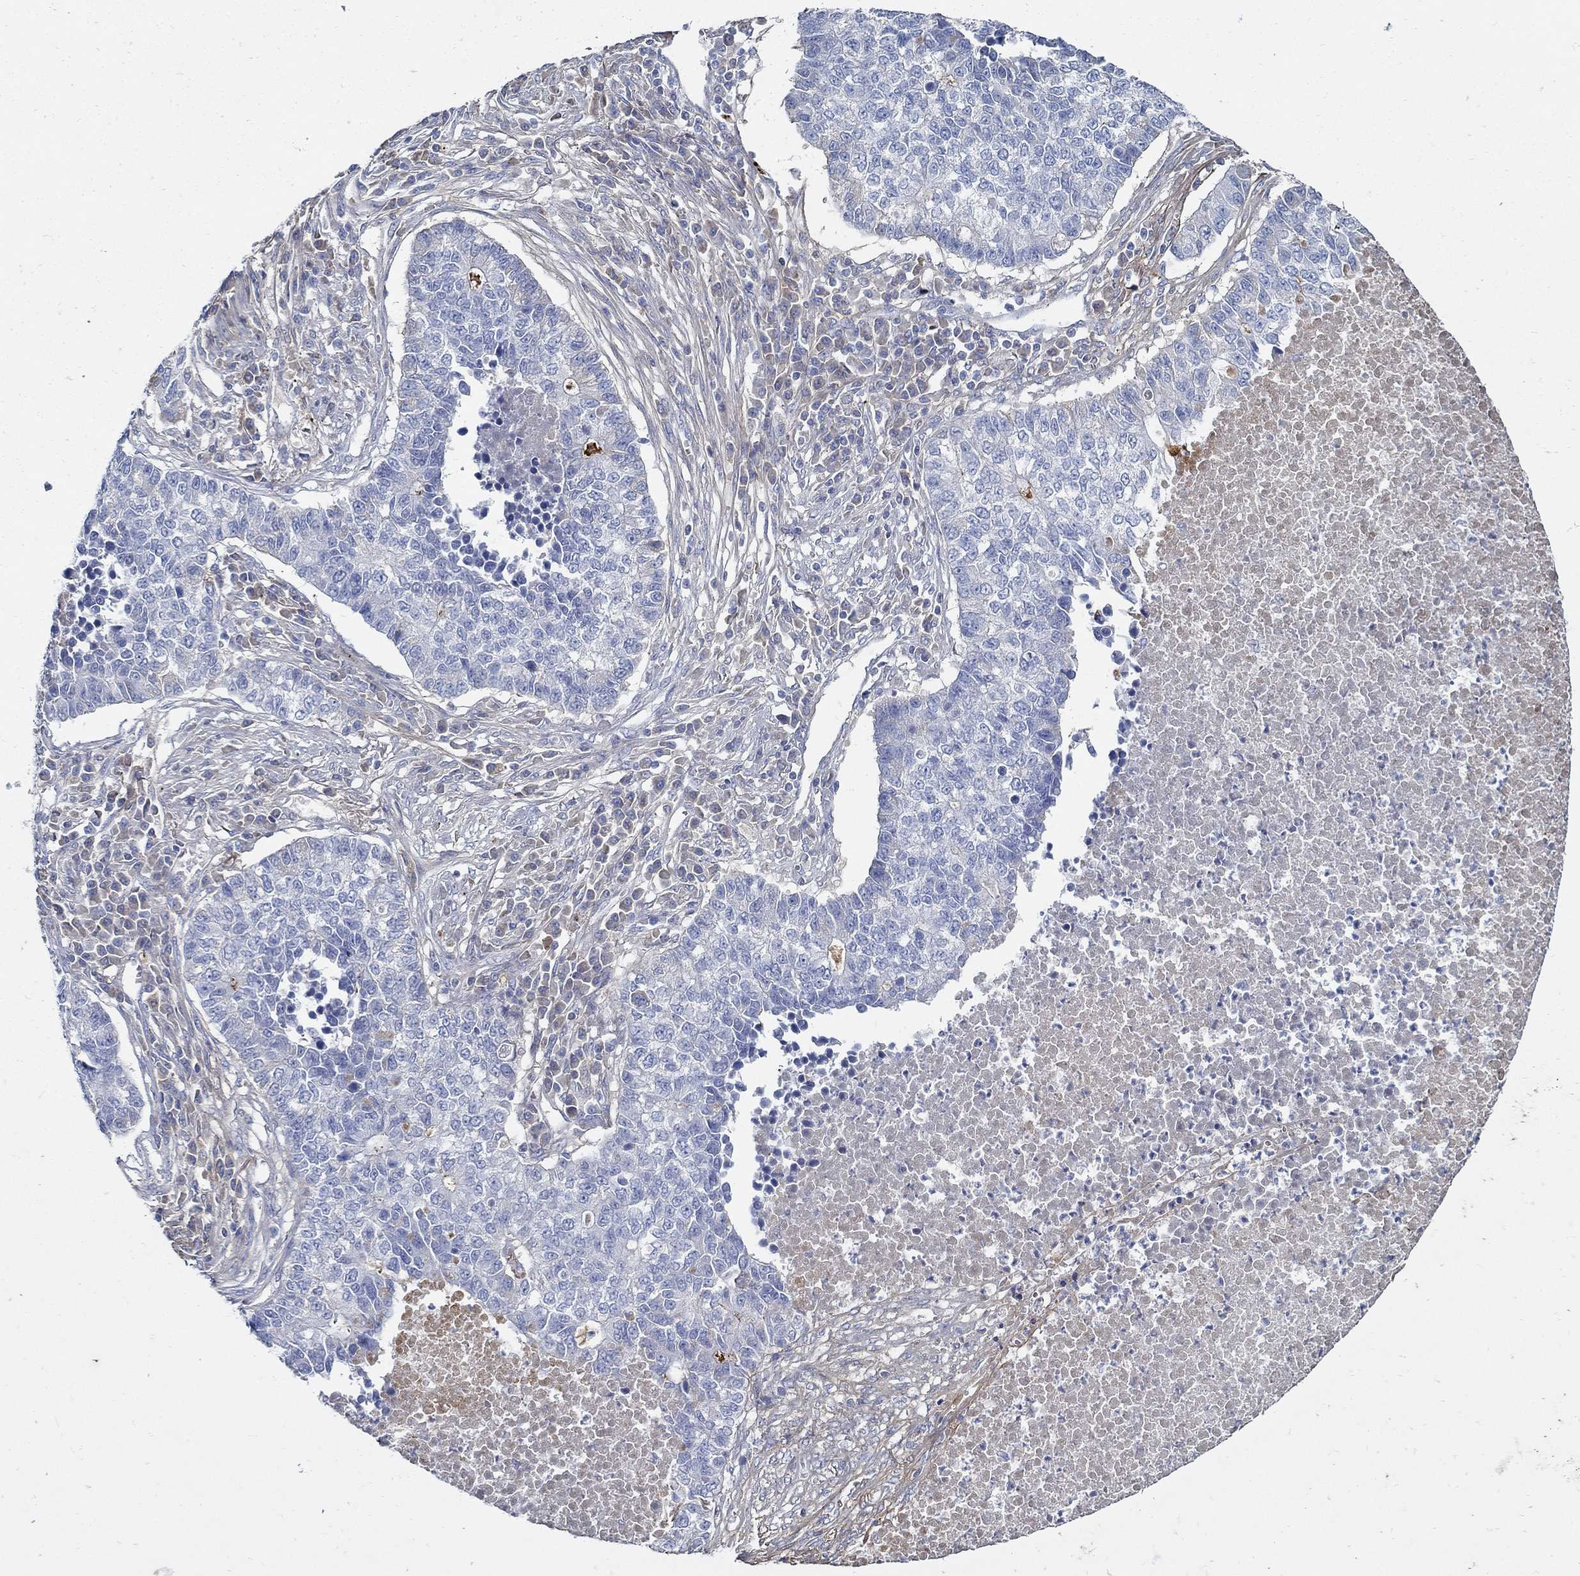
{"staining": {"intensity": "negative", "quantity": "none", "location": "none"}, "tissue": "lung cancer", "cell_type": "Tumor cells", "image_type": "cancer", "snomed": [{"axis": "morphology", "description": "Adenocarcinoma, NOS"}, {"axis": "topography", "description": "Lung"}], "caption": "Protein analysis of lung adenocarcinoma shows no significant positivity in tumor cells. (DAB immunohistochemistry (IHC) visualized using brightfield microscopy, high magnification).", "gene": "TGFBI", "patient": {"sex": "male", "age": 57}}